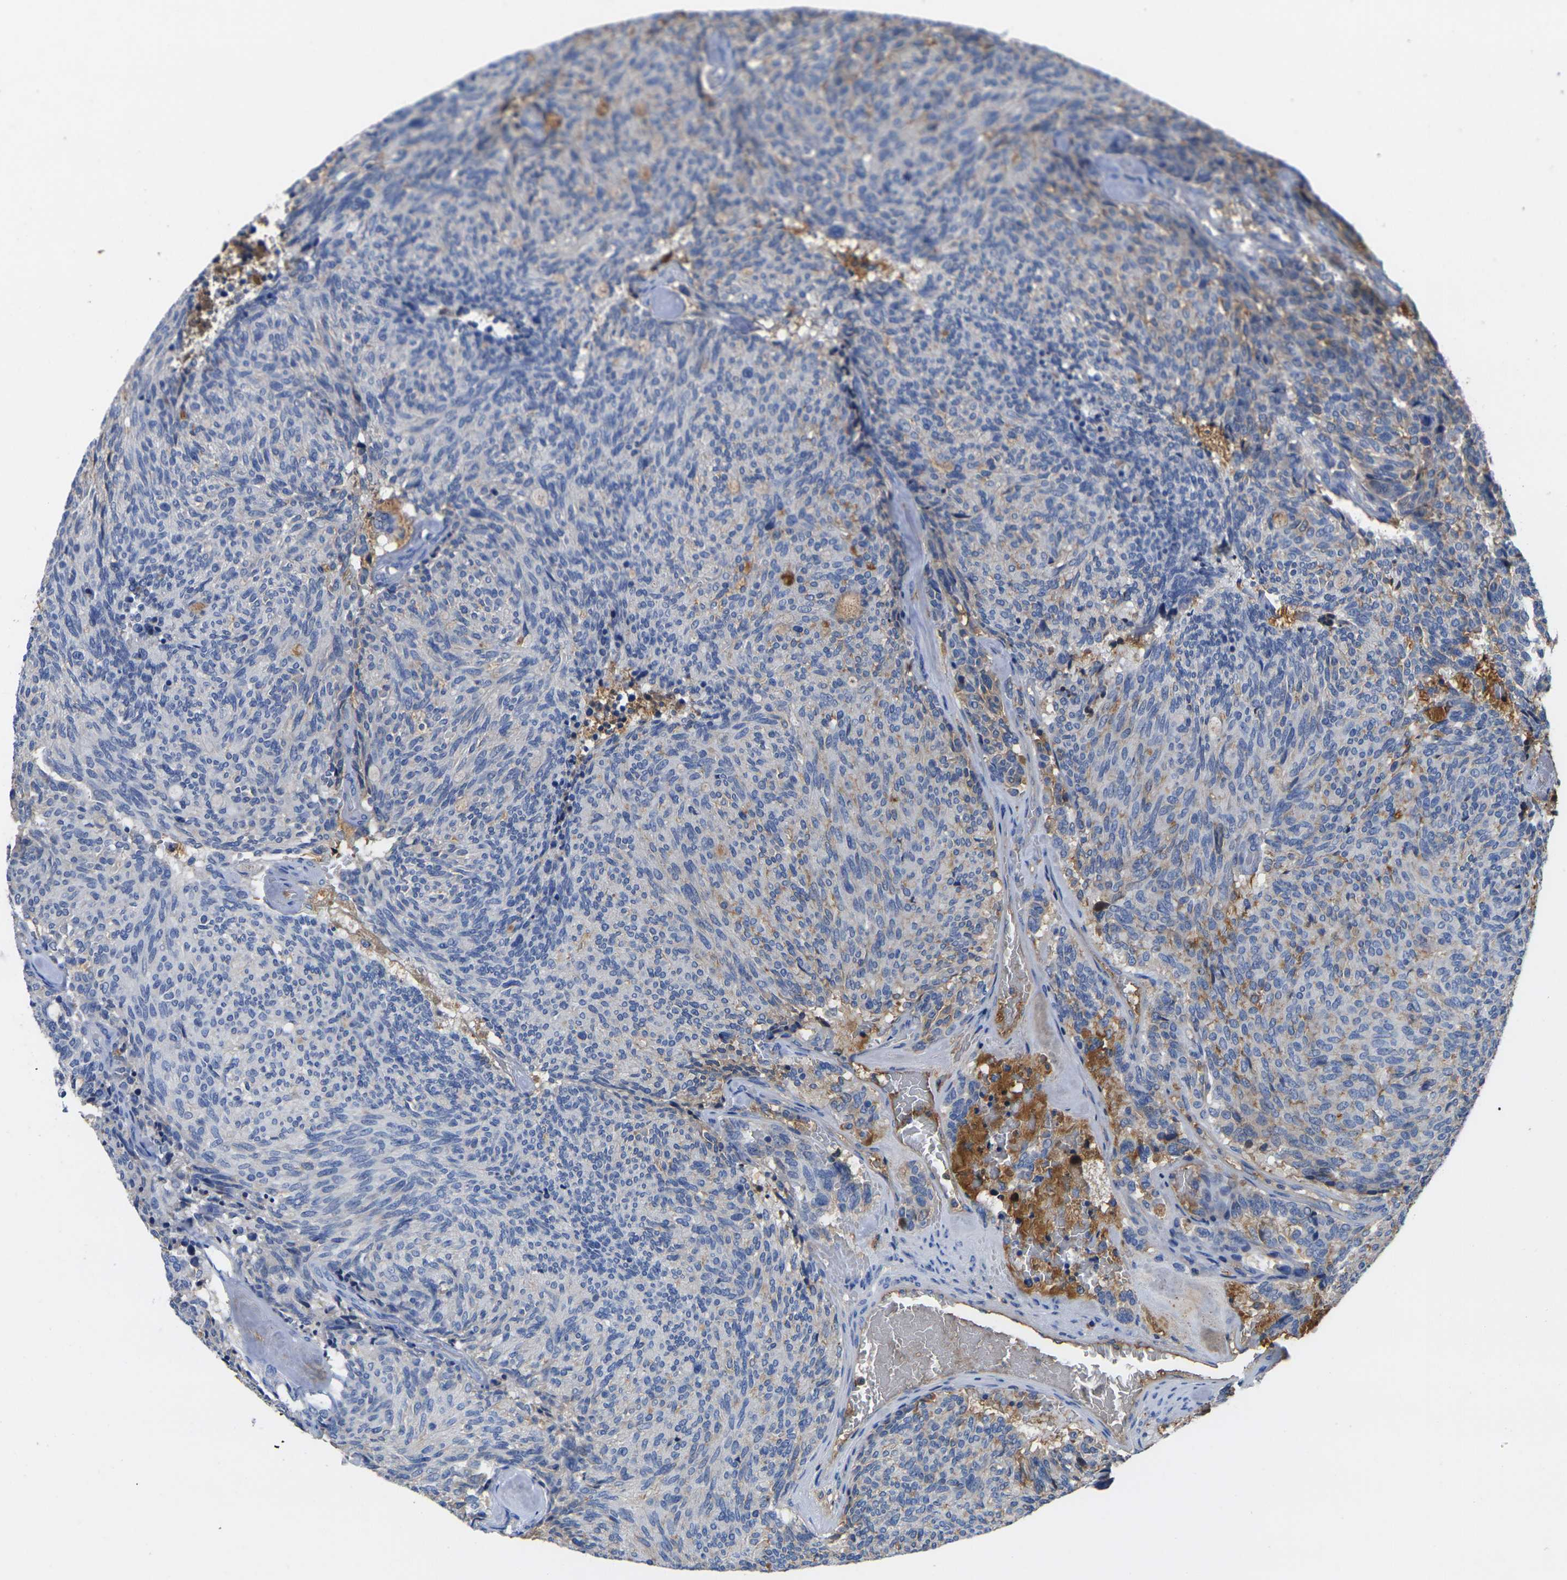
{"staining": {"intensity": "moderate", "quantity": "25%-75%", "location": "cytoplasmic/membranous"}, "tissue": "carcinoid", "cell_type": "Tumor cells", "image_type": "cancer", "snomed": [{"axis": "morphology", "description": "Carcinoid, malignant, NOS"}, {"axis": "topography", "description": "Pancreas"}], "caption": "Immunohistochemistry (IHC) of carcinoid reveals medium levels of moderate cytoplasmic/membranous staining in approximately 25%-75% of tumor cells.", "gene": "GREM2", "patient": {"sex": "female", "age": 54}}